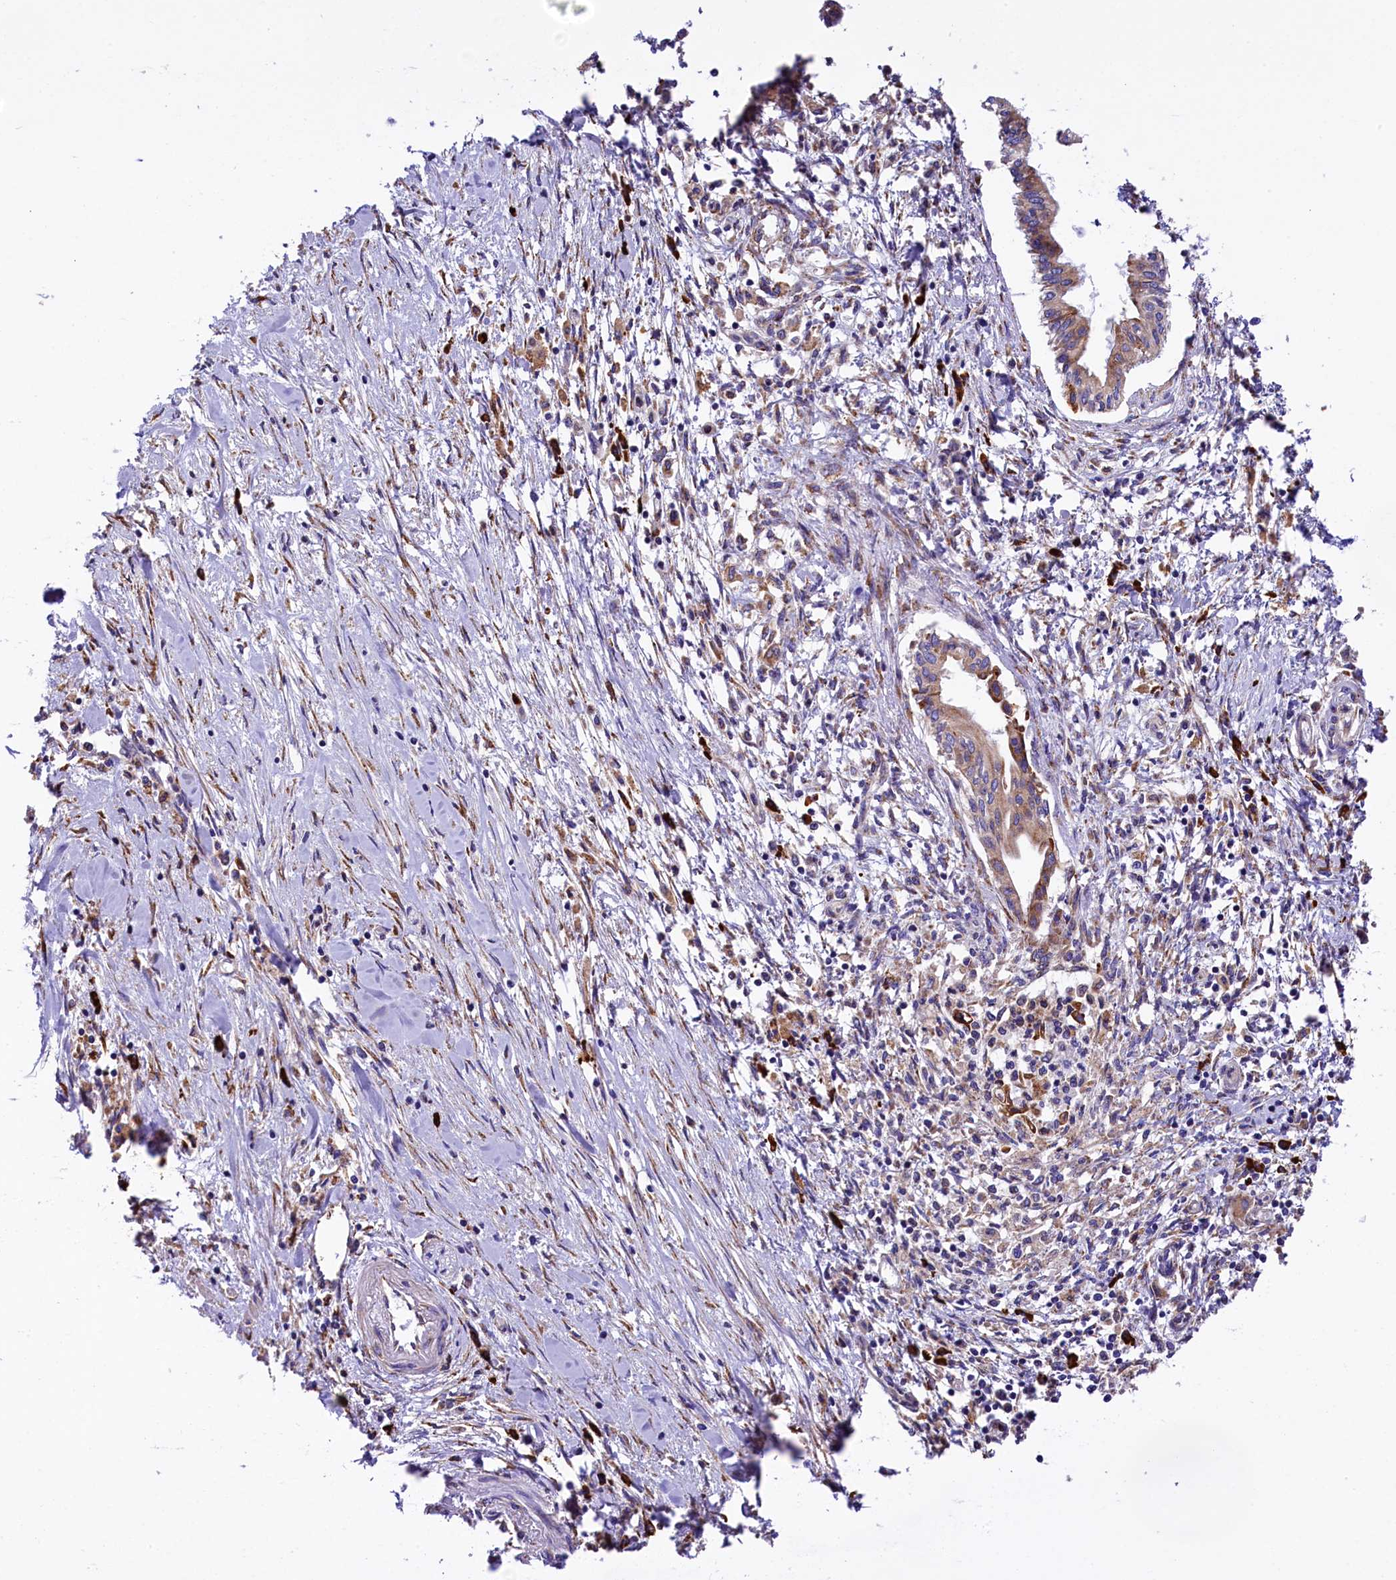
{"staining": {"intensity": "moderate", "quantity": ">75%", "location": "cytoplasmic/membranous"}, "tissue": "pancreatic cancer", "cell_type": "Tumor cells", "image_type": "cancer", "snomed": [{"axis": "morphology", "description": "Normal tissue, NOS"}, {"axis": "morphology", "description": "Adenocarcinoma, NOS"}, {"axis": "topography", "description": "Pancreas"}], "caption": "High-magnification brightfield microscopy of pancreatic cancer stained with DAB (brown) and counterstained with hematoxylin (blue). tumor cells exhibit moderate cytoplasmic/membranous positivity is seen in approximately>75% of cells.", "gene": "CAPS2", "patient": {"sex": "female", "age": 64}}